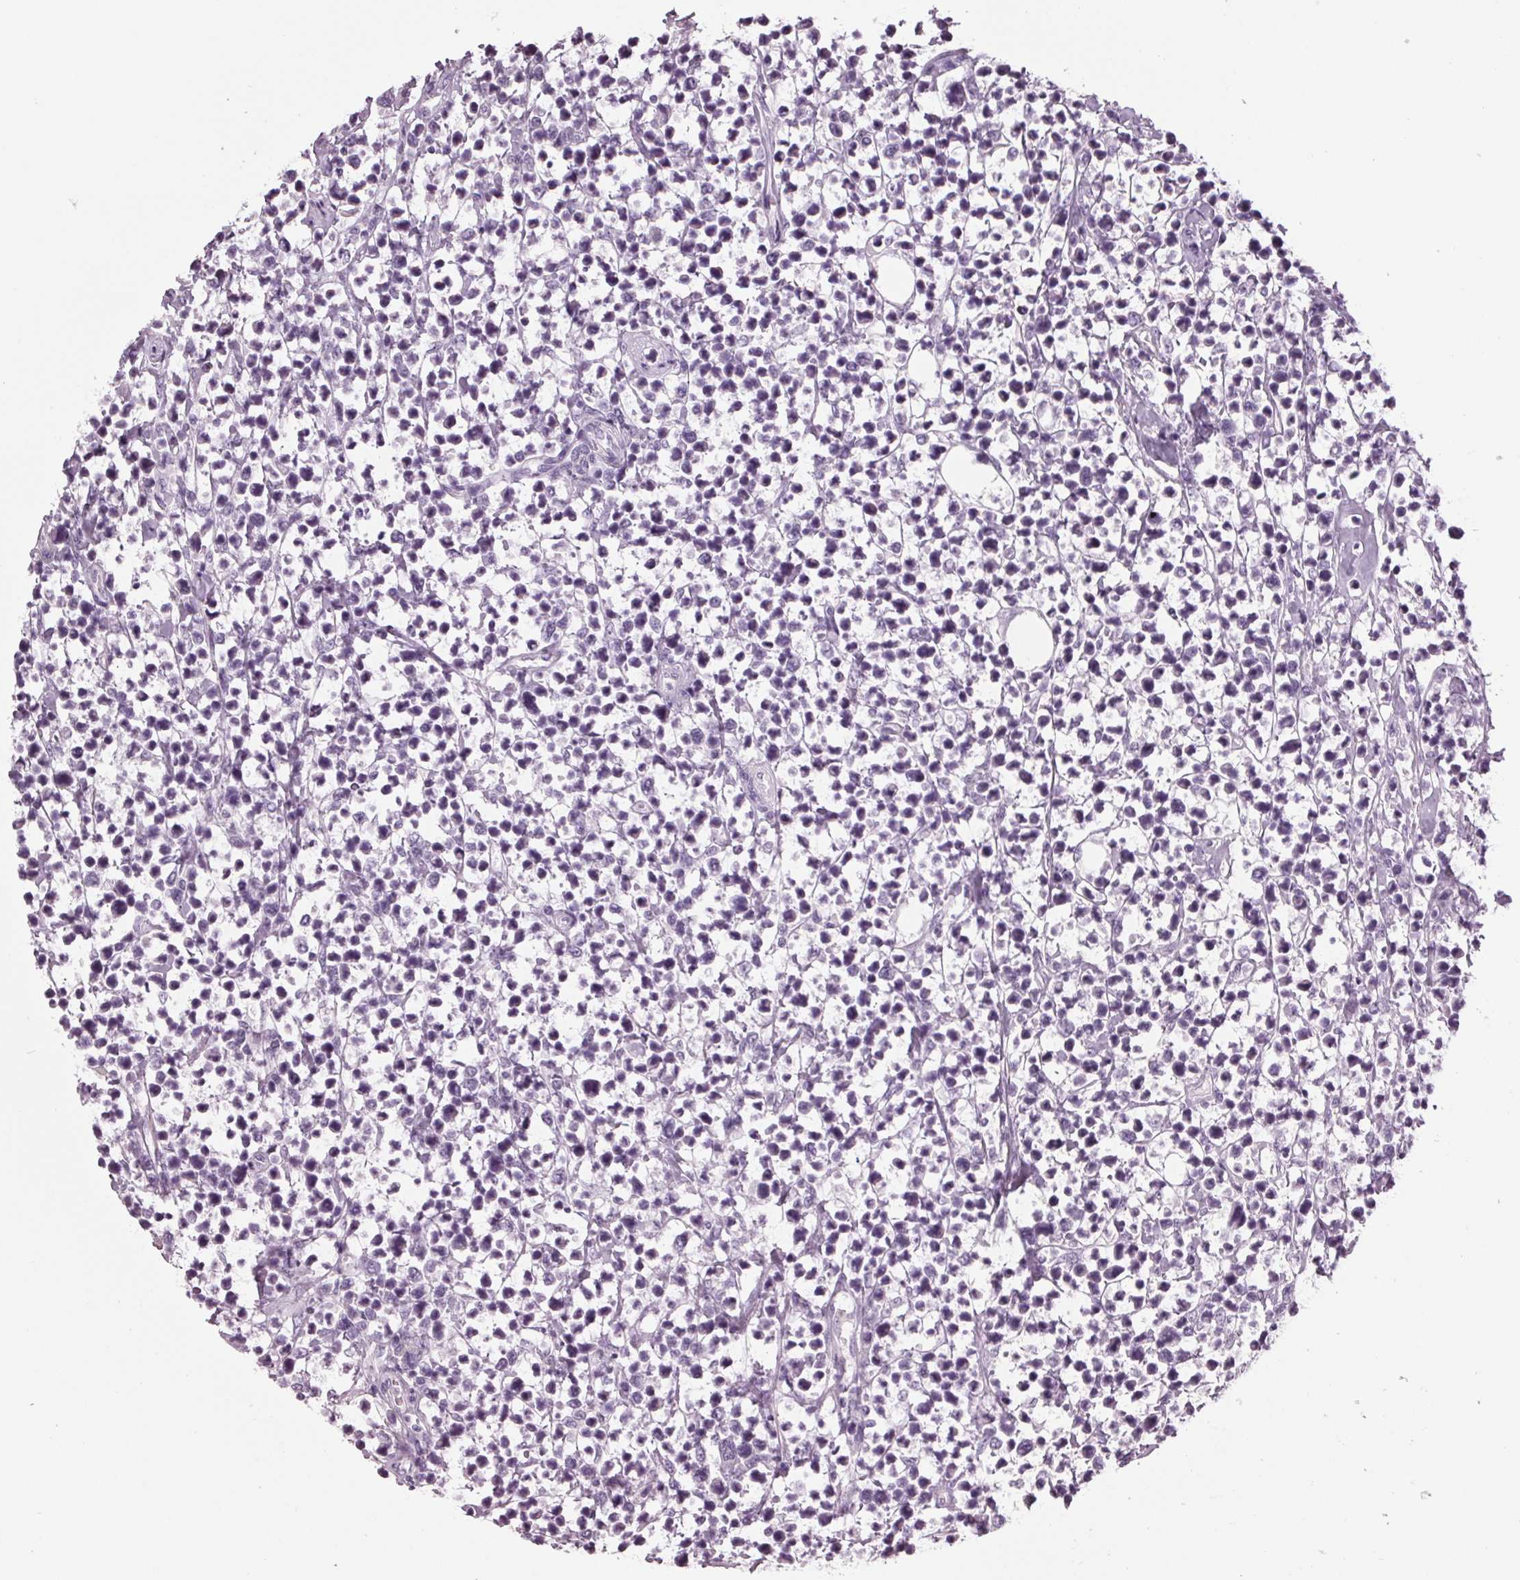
{"staining": {"intensity": "negative", "quantity": "none", "location": "none"}, "tissue": "lymphoma", "cell_type": "Tumor cells", "image_type": "cancer", "snomed": [{"axis": "morphology", "description": "Malignant lymphoma, non-Hodgkin's type, High grade"}, {"axis": "topography", "description": "Soft tissue"}], "caption": "Immunohistochemical staining of lymphoma reveals no significant staining in tumor cells.", "gene": "TNNC2", "patient": {"sex": "female", "age": 56}}